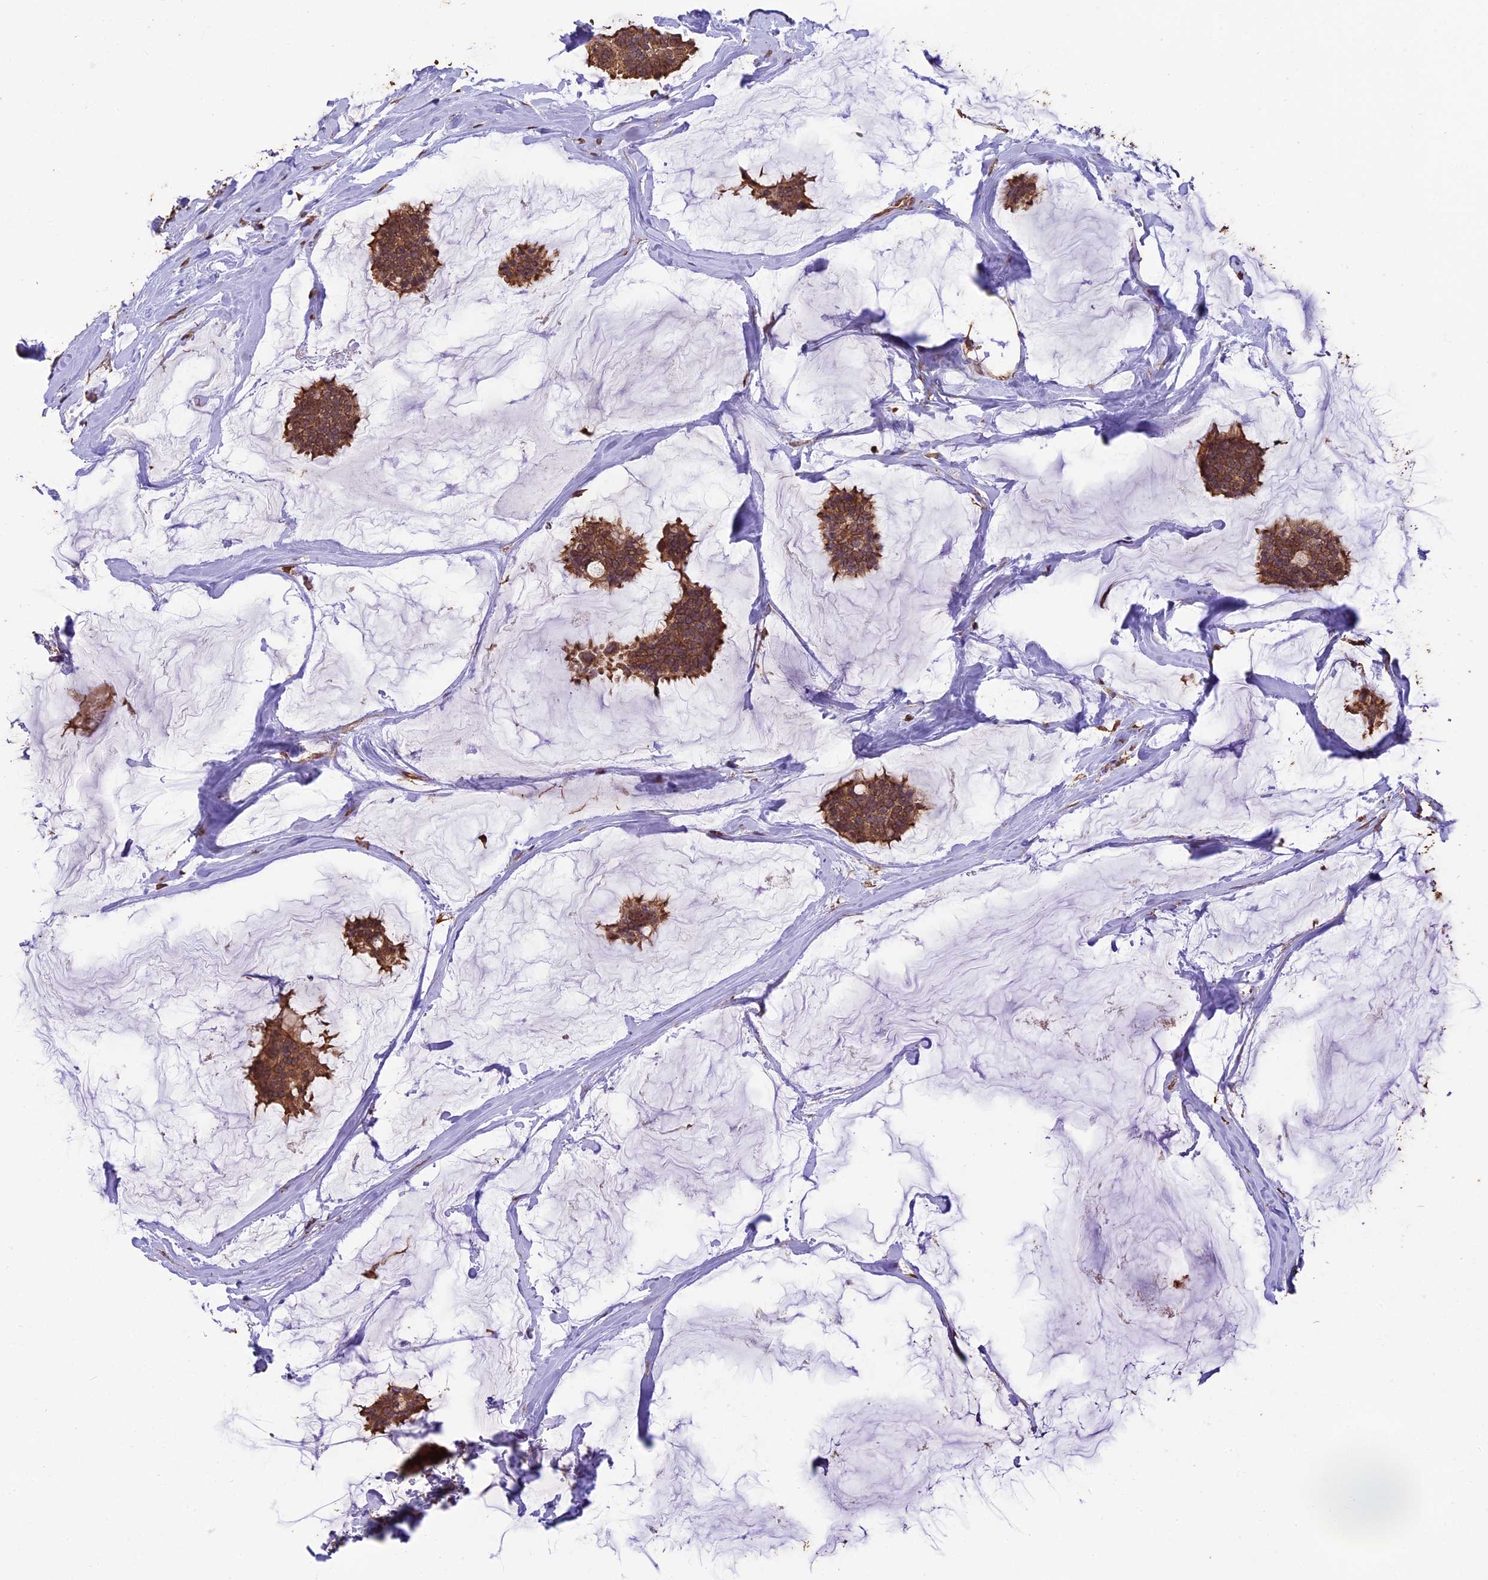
{"staining": {"intensity": "moderate", "quantity": ">75%", "location": "cytoplasmic/membranous"}, "tissue": "breast cancer", "cell_type": "Tumor cells", "image_type": "cancer", "snomed": [{"axis": "morphology", "description": "Duct carcinoma"}, {"axis": "topography", "description": "Breast"}], "caption": "The micrograph shows immunohistochemical staining of invasive ductal carcinoma (breast). There is moderate cytoplasmic/membranous expression is present in about >75% of tumor cells. The staining is performed using DAB (3,3'-diaminobenzidine) brown chromogen to label protein expression. The nuclei are counter-stained blue using hematoxylin.", "gene": "PGPEP1L", "patient": {"sex": "female", "age": 93}}